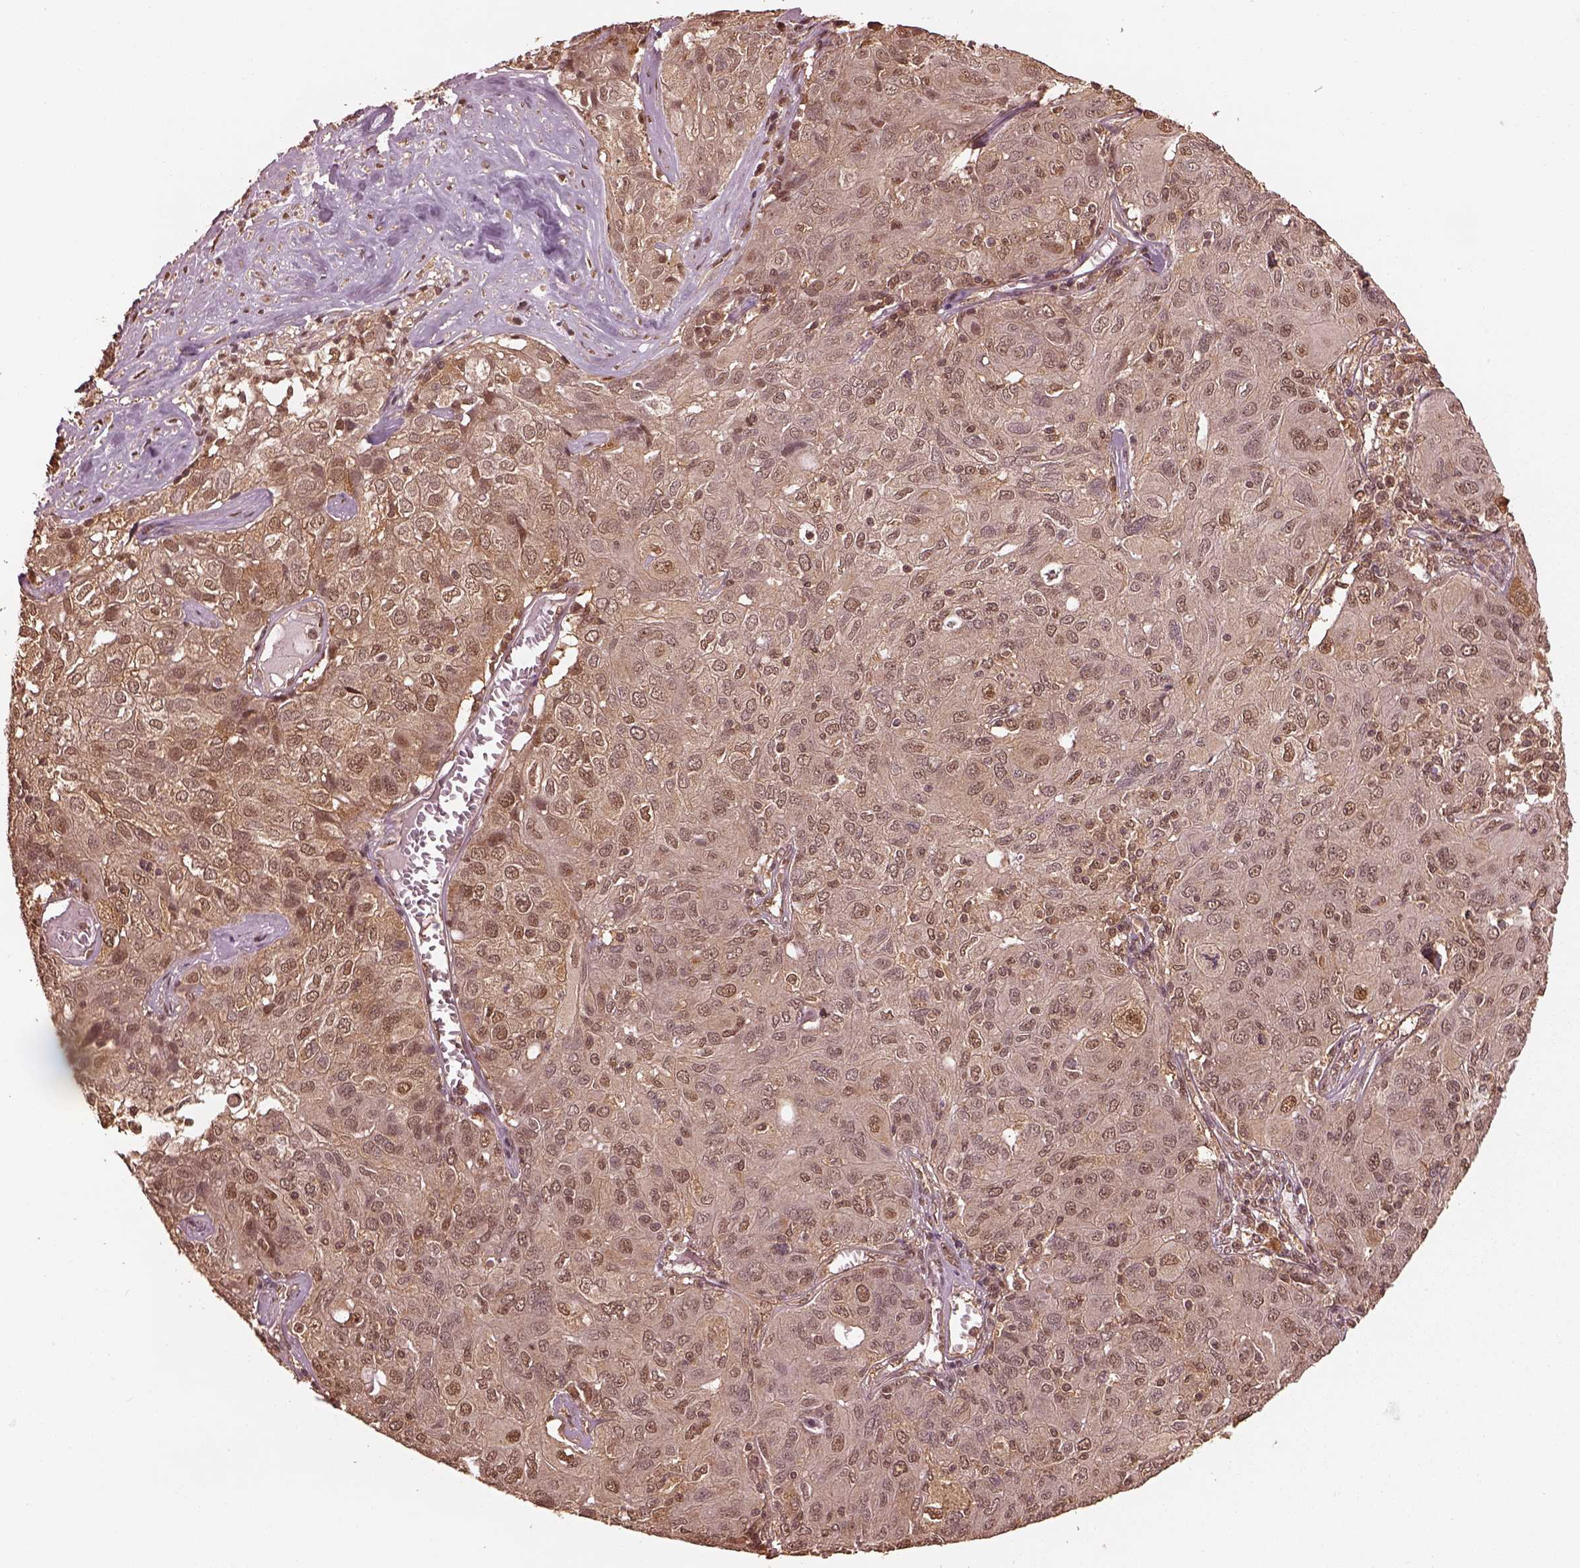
{"staining": {"intensity": "weak", "quantity": "25%-75%", "location": "cytoplasmic/membranous,nuclear"}, "tissue": "ovarian cancer", "cell_type": "Tumor cells", "image_type": "cancer", "snomed": [{"axis": "morphology", "description": "Carcinoma, endometroid"}, {"axis": "topography", "description": "Ovary"}], "caption": "This is an image of immunohistochemistry staining of ovarian cancer (endometroid carcinoma), which shows weak staining in the cytoplasmic/membranous and nuclear of tumor cells.", "gene": "PSMC5", "patient": {"sex": "female", "age": 50}}